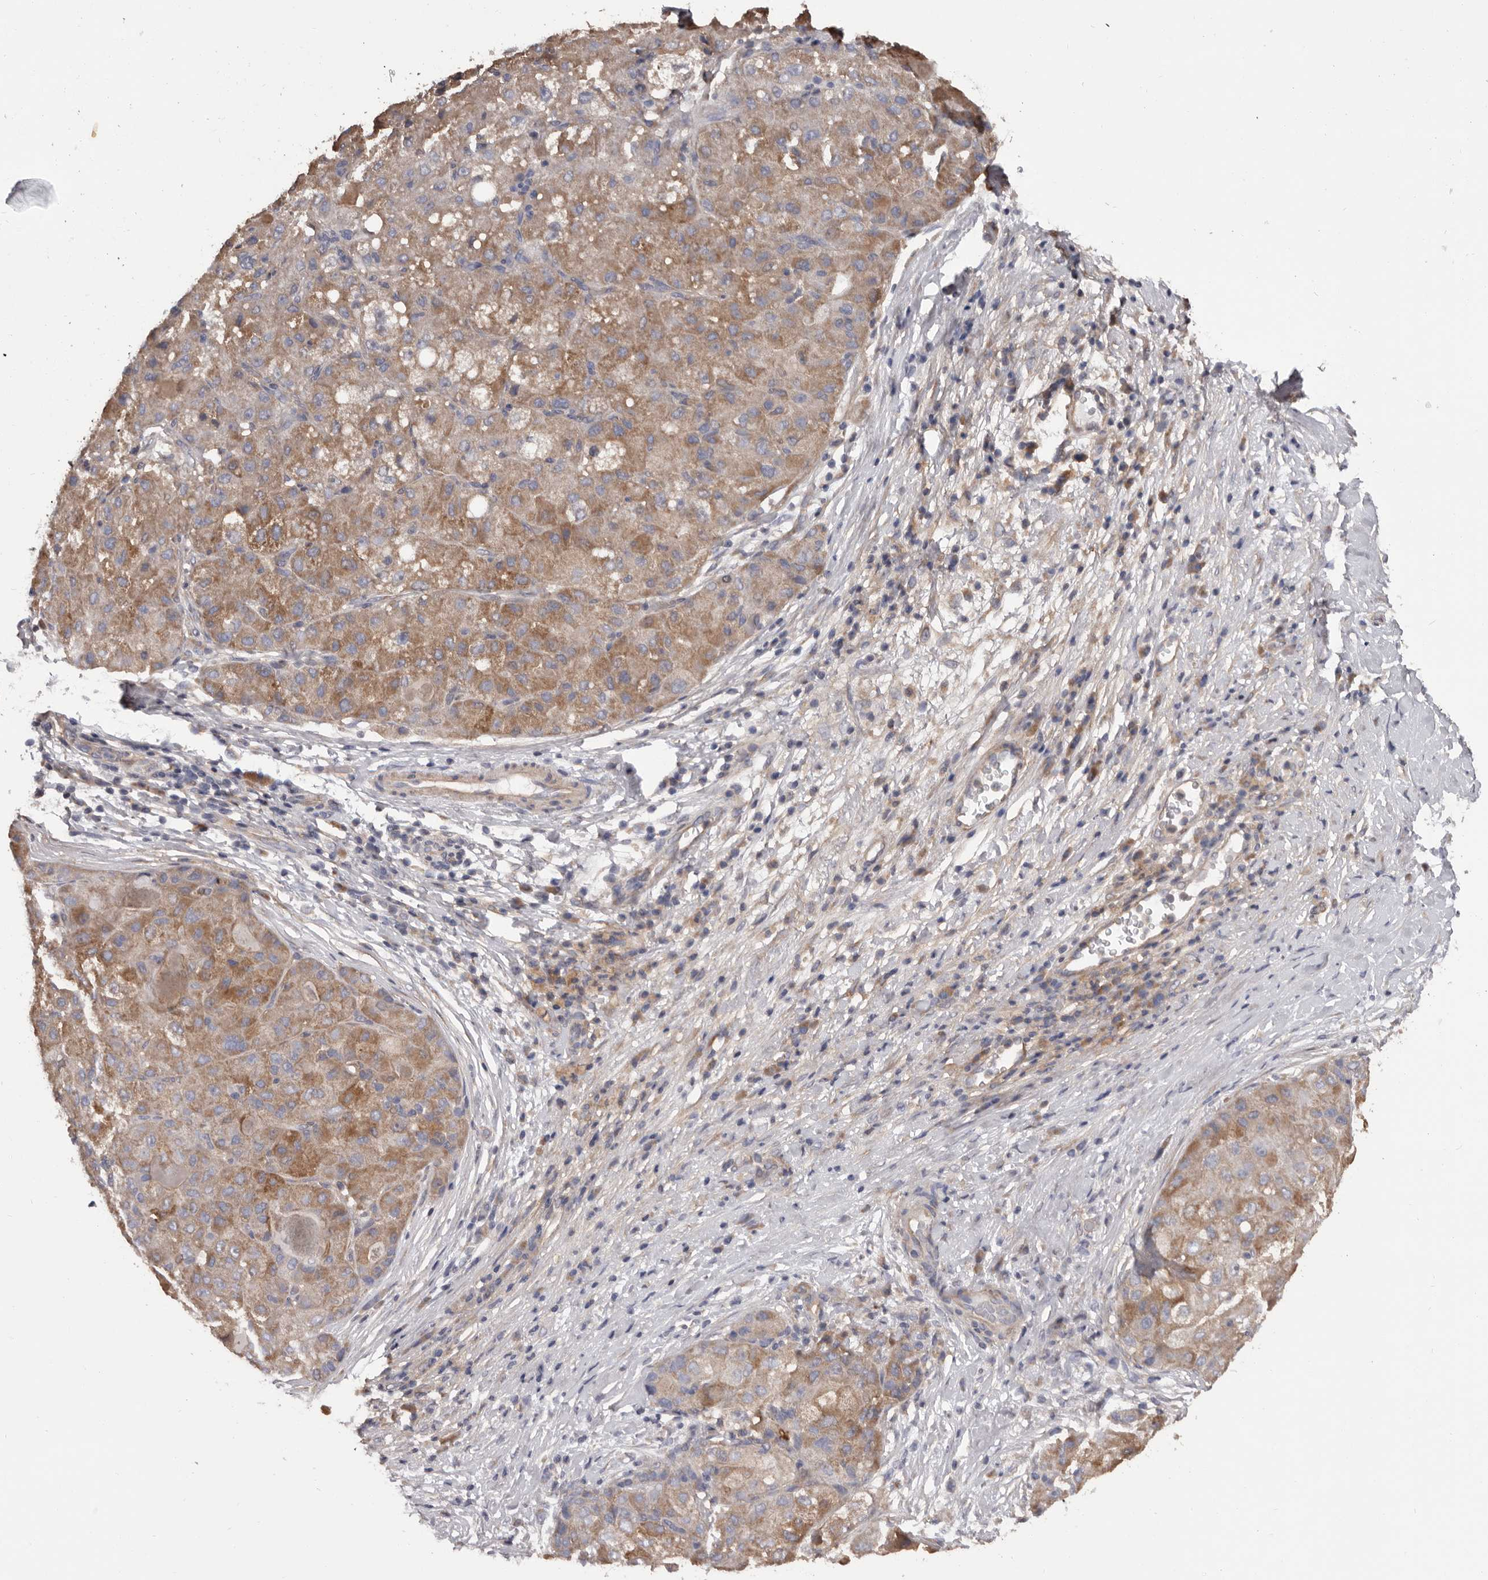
{"staining": {"intensity": "moderate", "quantity": ">75%", "location": "cytoplasmic/membranous"}, "tissue": "liver cancer", "cell_type": "Tumor cells", "image_type": "cancer", "snomed": [{"axis": "morphology", "description": "Carcinoma, Hepatocellular, NOS"}, {"axis": "topography", "description": "Liver"}], "caption": "DAB (3,3'-diaminobenzidine) immunohistochemical staining of liver hepatocellular carcinoma exhibits moderate cytoplasmic/membranous protein expression in about >75% of tumor cells.", "gene": "ADAMTS2", "patient": {"sex": "male", "age": 80}}